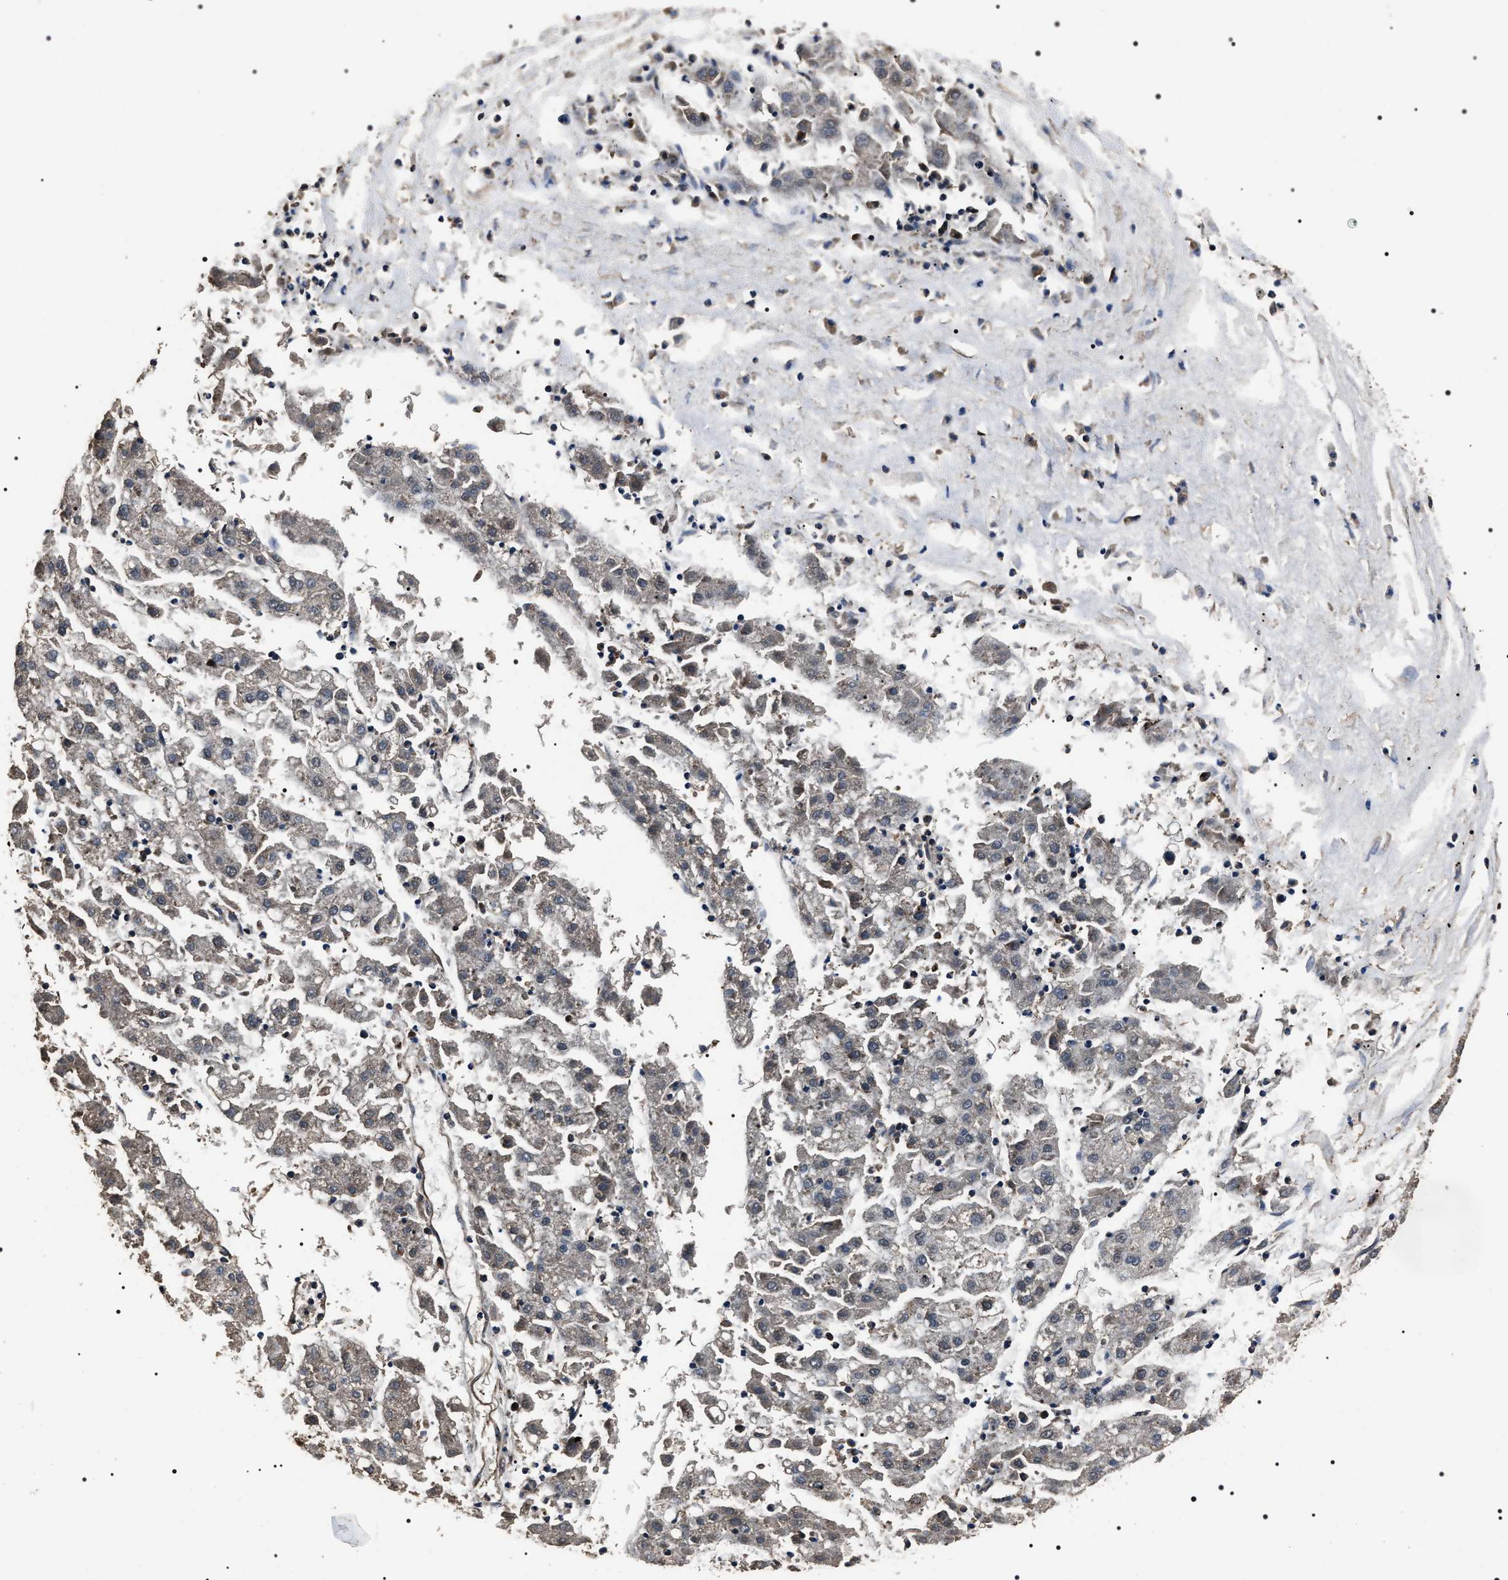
{"staining": {"intensity": "weak", "quantity": "<25%", "location": "cytoplasmic/membranous"}, "tissue": "liver cancer", "cell_type": "Tumor cells", "image_type": "cancer", "snomed": [{"axis": "morphology", "description": "Carcinoma, Hepatocellular, NOS"}, {"axis": "topography", "description": "Liver"}], "caption": "This is an immunohistochemistry (IHC) micrograph of human liver cancer. There is no expression in tumor cells.", "gene": "HSCB", "patient": {"sex": "male", "age": 72}}